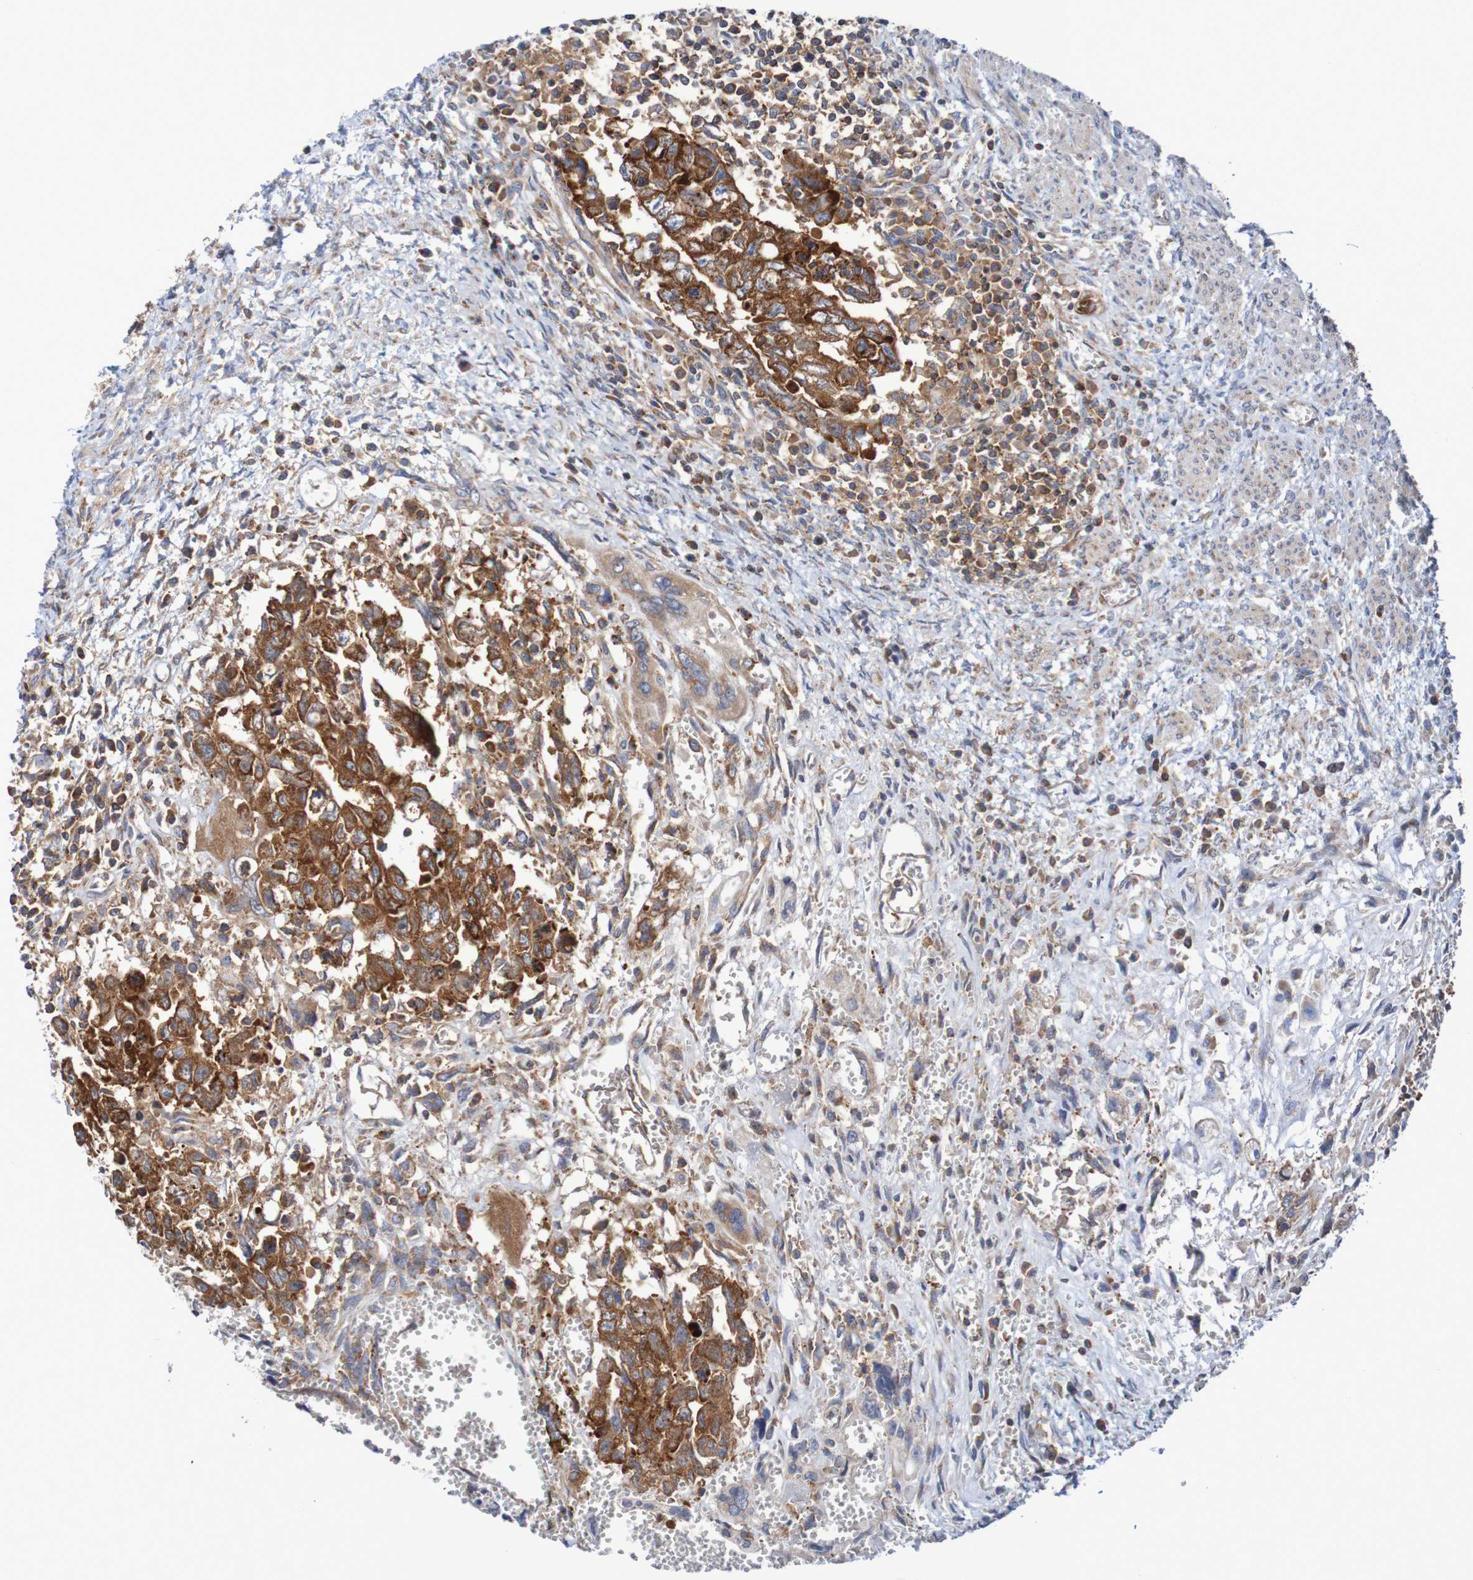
{"staining": {"intensity": "strong", "quantity": ">75%", "location": "cytoplasmic/membranous"}, "tissue": "testis cancer", "cell_type": "Tumor cells", "image_type": "cancer", "snomed": [{"axis": "morphology", "description": "Carcinoma, Embryonal, NOS"}, {"axis": "topography", "description": "Testis"}], "caption": "Immunohistochemical staining of human testis embryonal carcinoma shows high levels of strong cytoplasmic/membranous staining in approximately >75% of tumor cells. The staining was performed using DAB (3,3'-diaminobenzidine) to visualize the protein expression in brown, while the nuclei were stained in blue with hematoxylin (Magnification: 20x).", "gene": "FXR2", "patient": {"sex": "male", "age": 28}}